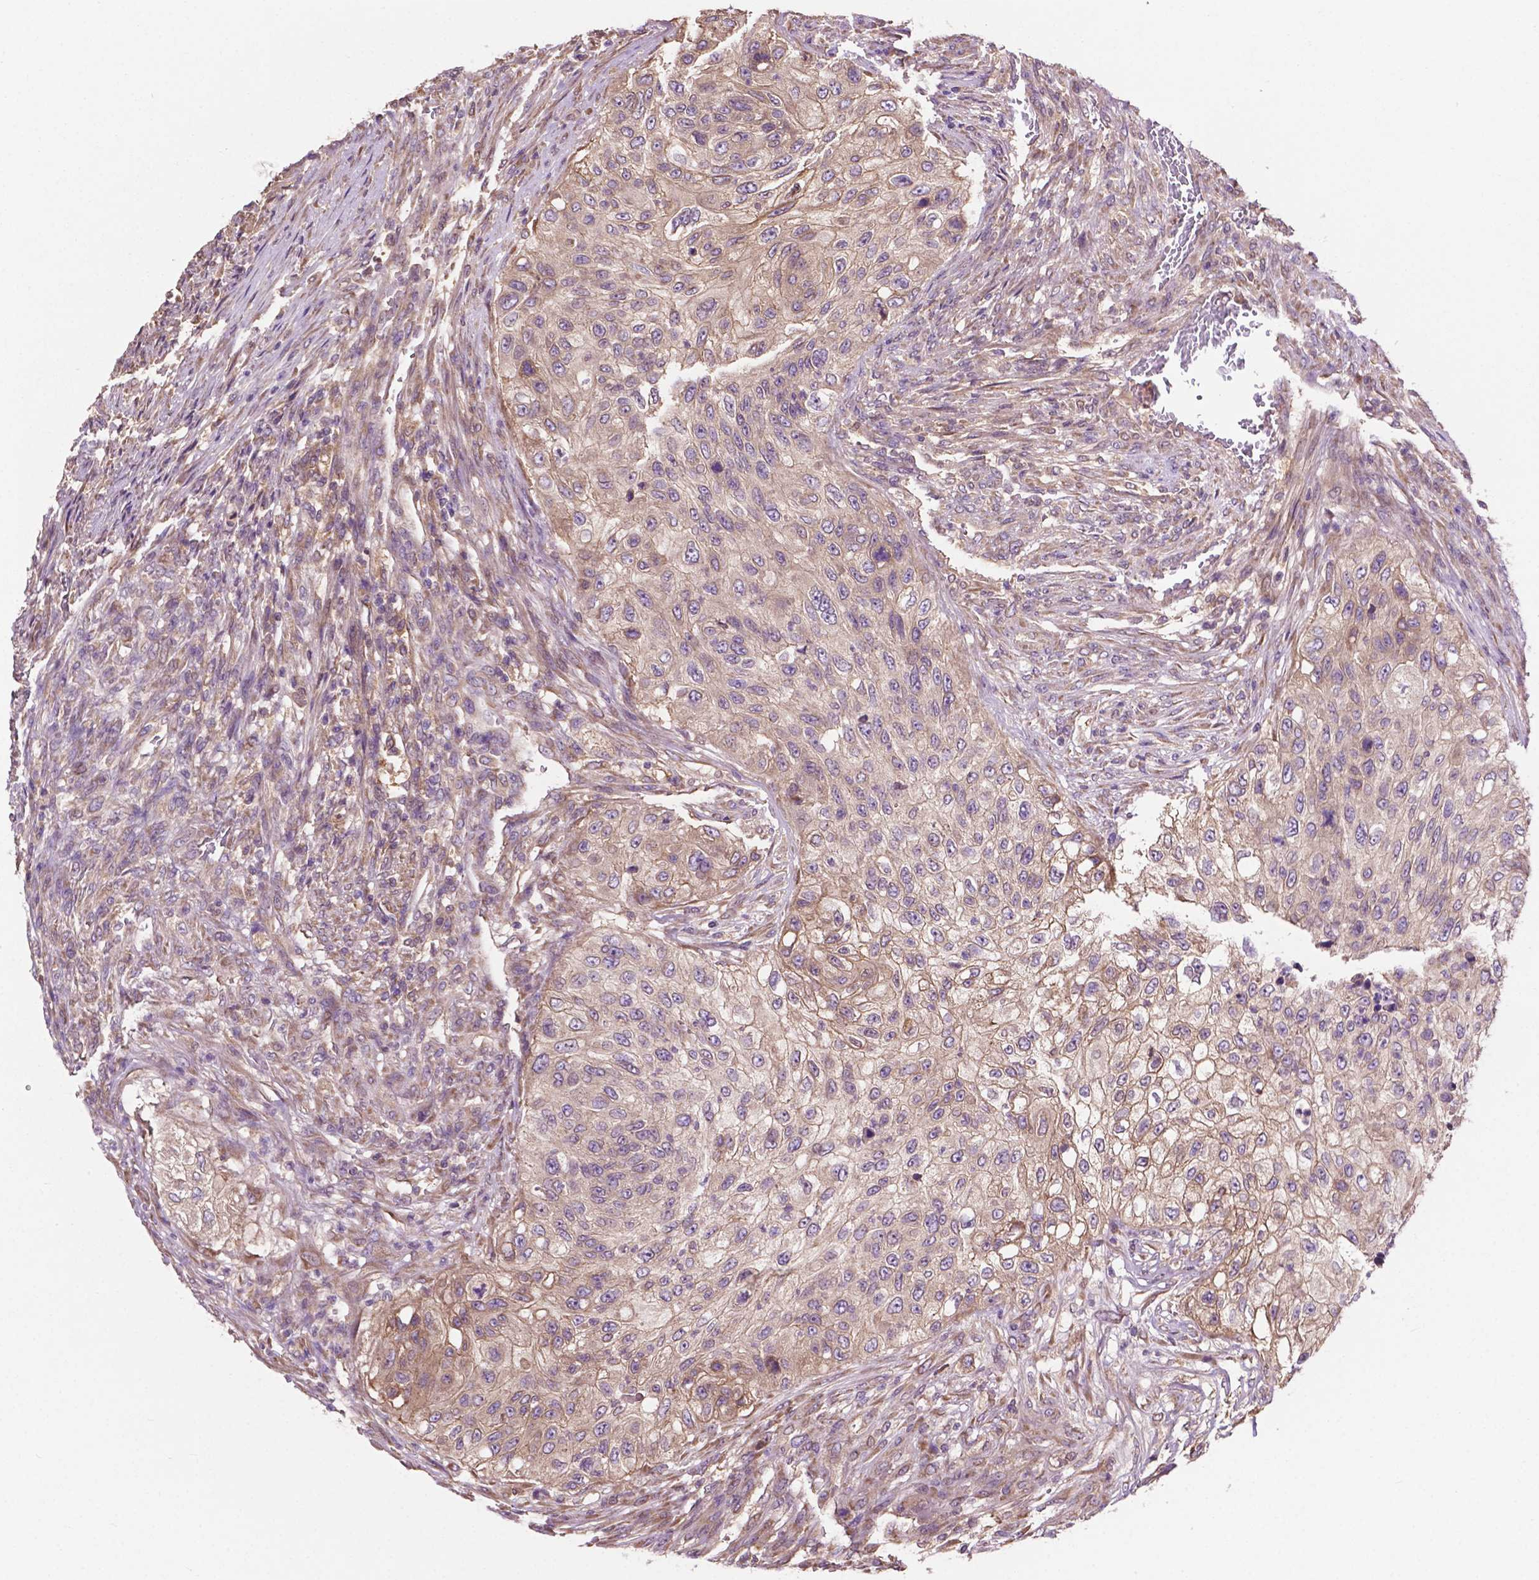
{"staining": {"intensity": "weak", "quantity": ">75%", "location": "cytoplasmic/membranous"}, "tissue": "urothelial cancer", "cell_type": "Tumor cells", "image_type": "cancer", "snomed": [{"axis": "morphology", "description": "Urothelial carcinoma, High grade"}, {"axis": "topography", "description": "Urinary bladder"}], "caption": "Protein staining demonstrates weak cytoplasmic/membranous staining in approximately >75% of tumor cells in high-grade urothelial carcinoma. (brown staining indicates protein expression, while blue staining denotes nuclei).", "gene": "GJA9", "patient": {"sex": "female", "age": 60}}